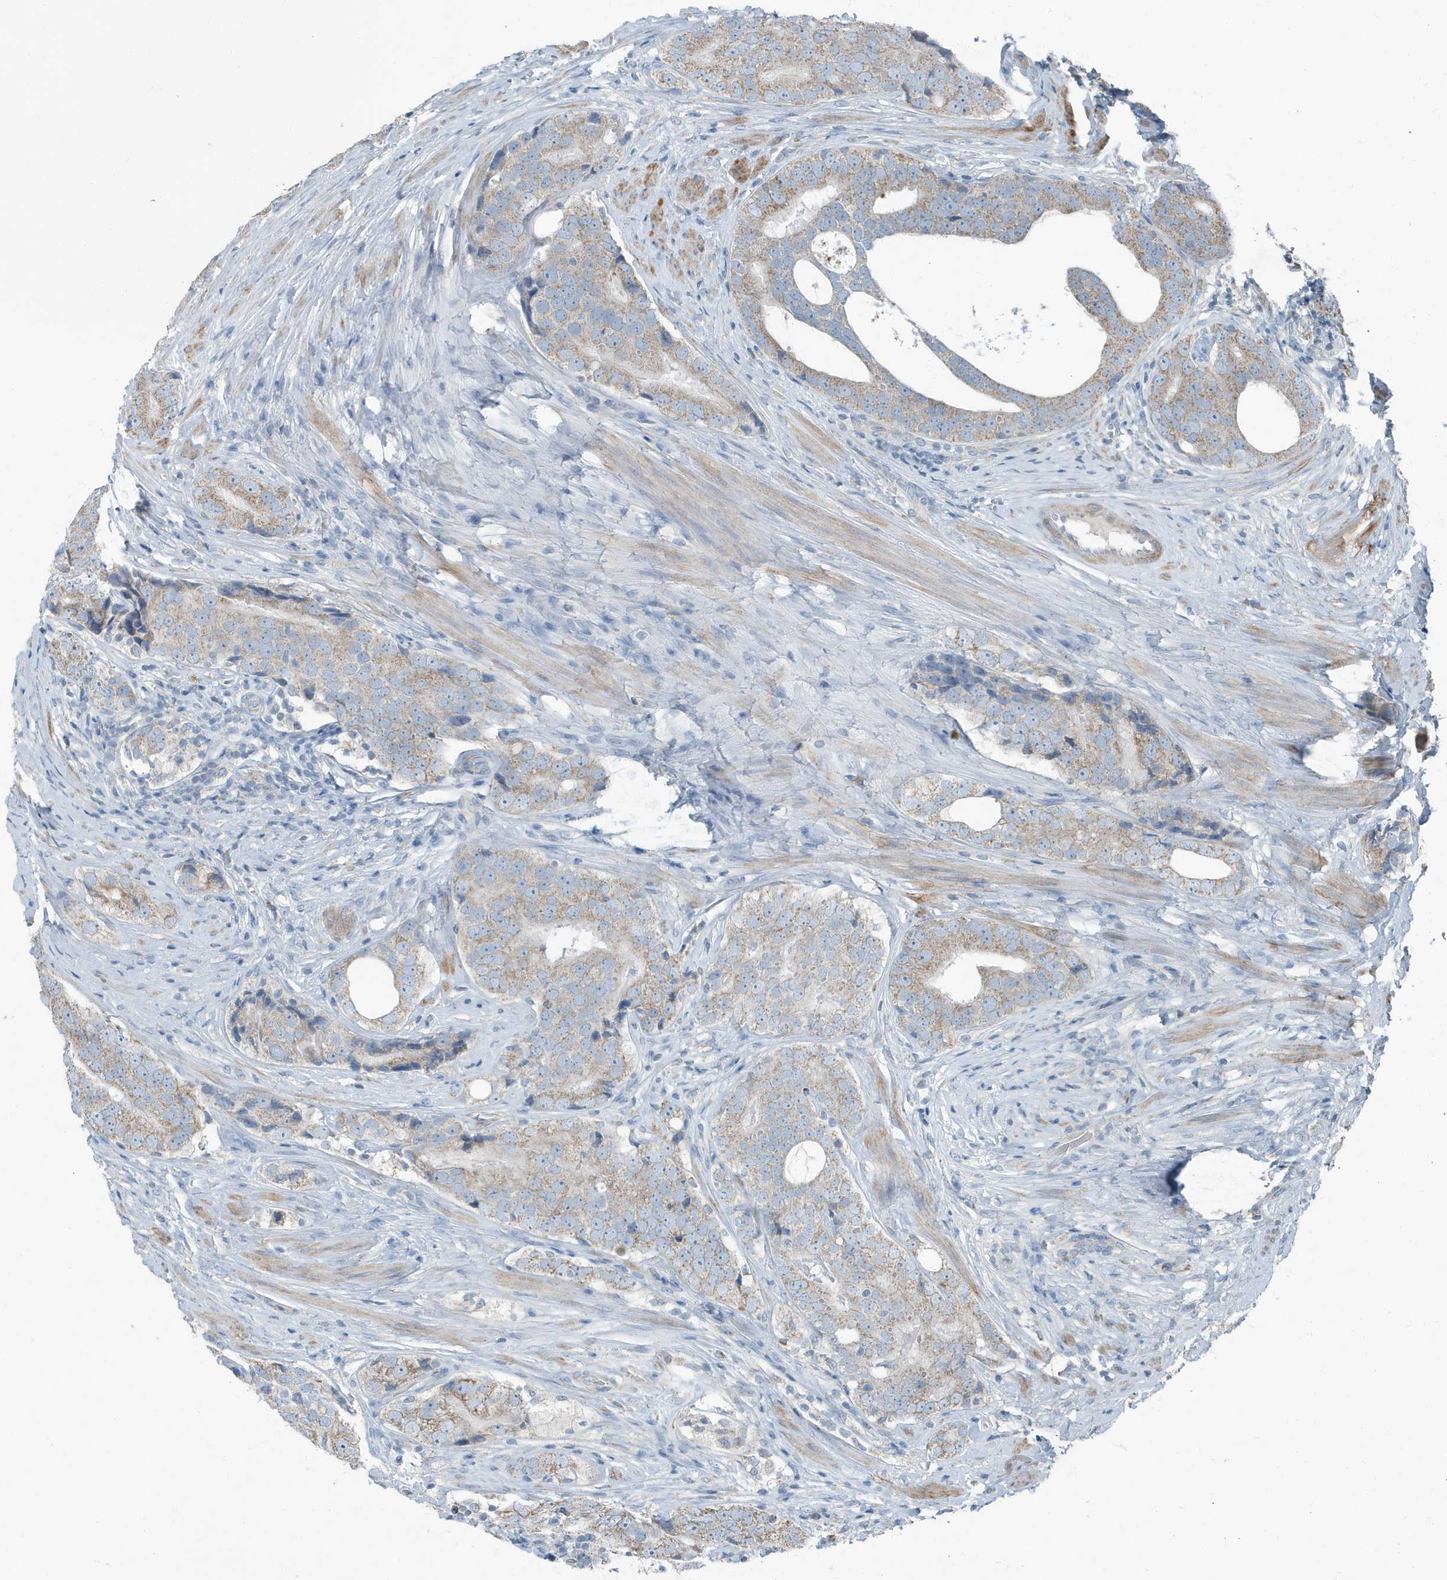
{"staining": {"intensity": "weak", "quantity": ">75%", "location": "cytoplasmic/membranous"}, "tissue": "prostate cancer", "cell_type": "Tumor cells", "image_type": "cancer", "snomed": [{"axis": "morphology", "description": "Adenocarcinoma, High grade"}, {"axis": "topography", "description": "Prostate"}], "caption": "Protein positivity by immunohistochemistry (IHC) reveals weak cytoplasmic/membranous positivity in approximately >75% of tumor cells in prostate cancer. (DAB (3,3'-diaminobenzidine) IHC with brightfield microscopy, high magnification).", "gene": "MT-CYB", "patient": {"sex": "male", "age": 56}}